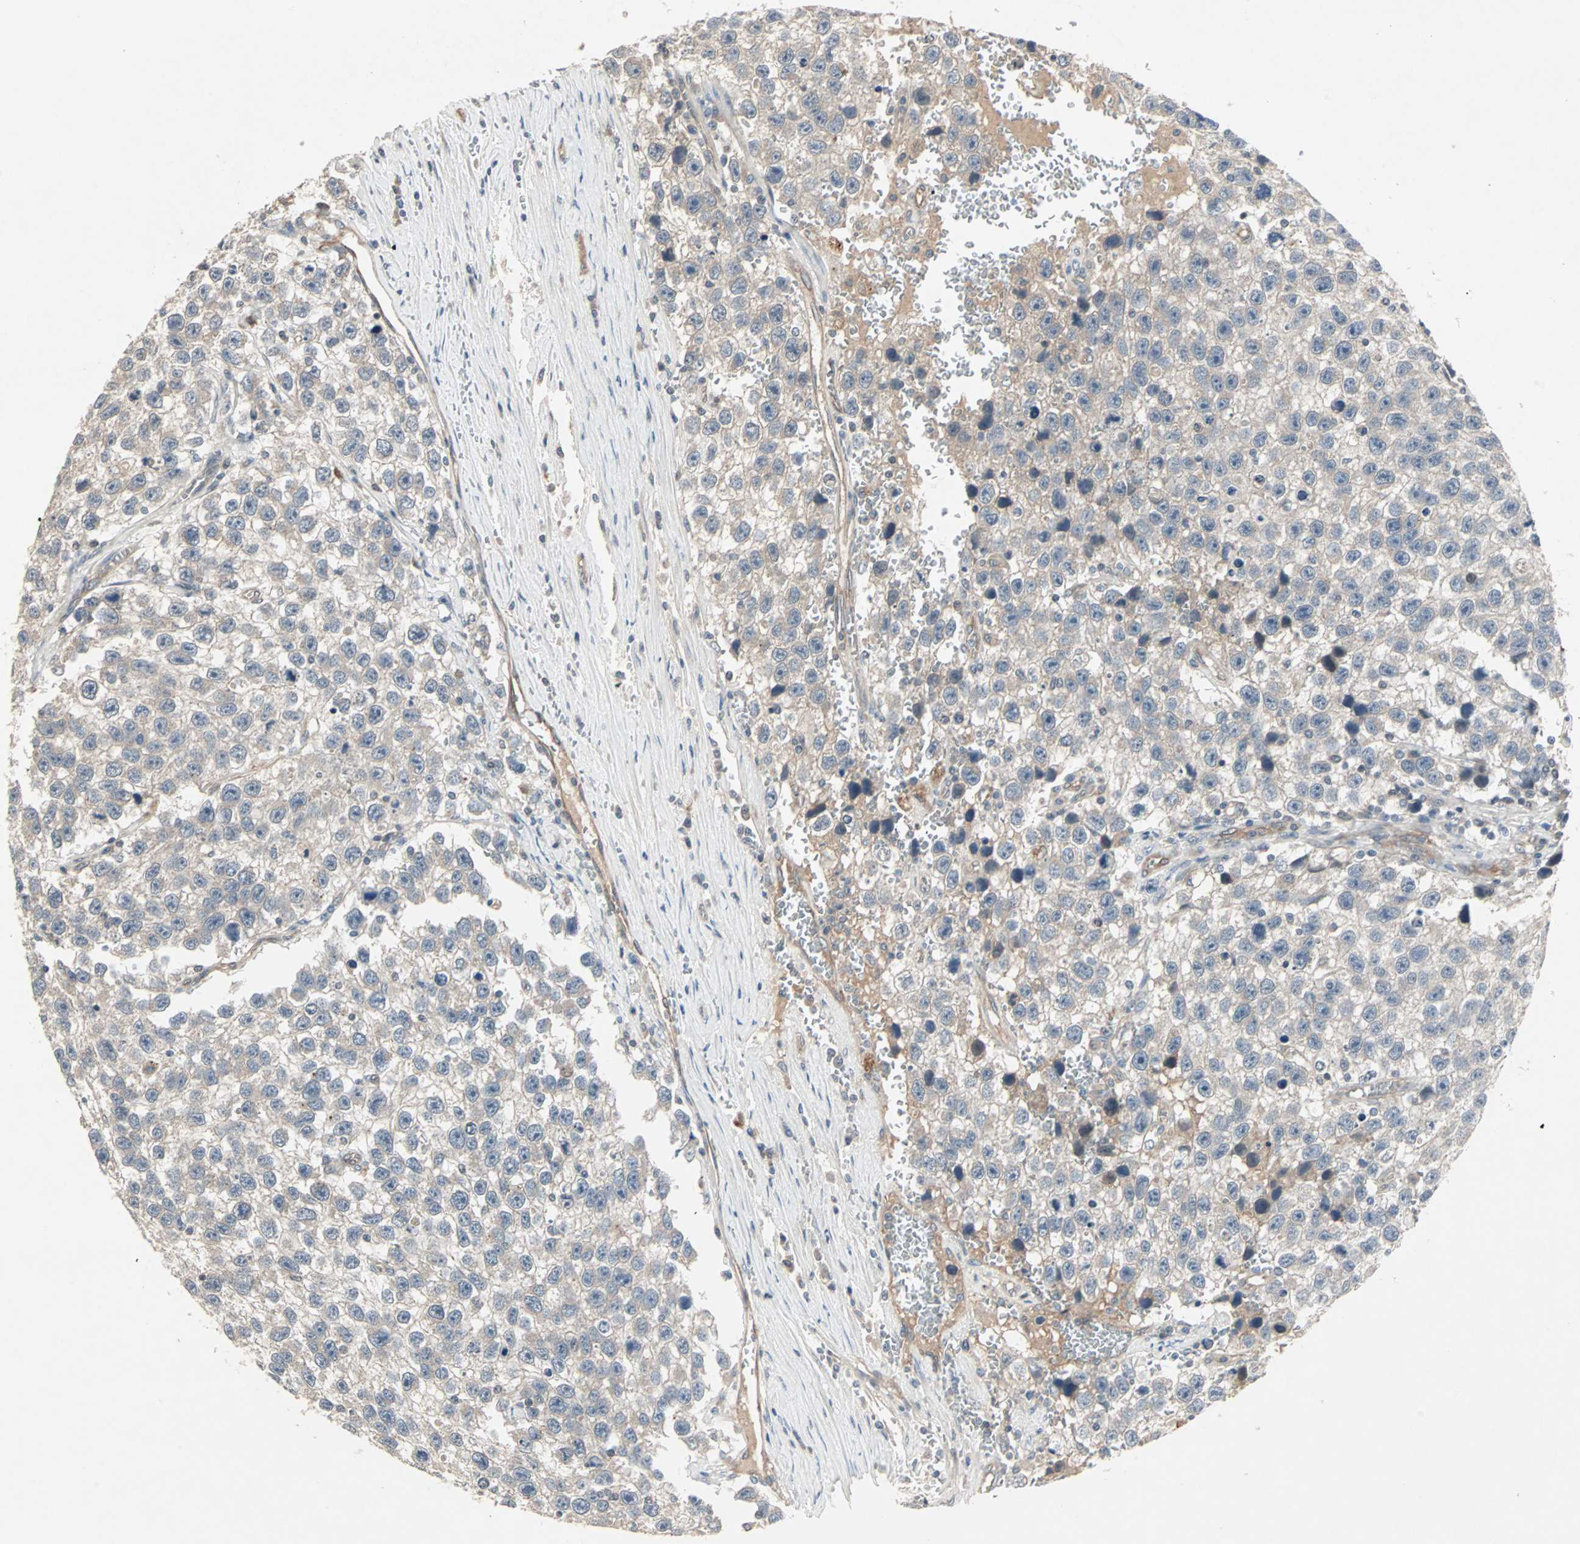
{"staining": {"intensity": "negative", "quantity": "none", "location": "none"}, "tissue": "testis cancer", "cell_type": "Tumor cells", "image_type": "cancer", "snomed": [{"axis": "morphology", "description": "Seminoma, NOS"}, {"axis": "topography", "description": "Testis"}], "caption": "This histopathology image is of testis cancer stained with immunohistochemistry to label a protein in brown with the nuclei are counter-stained blue. There is no positivity in tumor cells.", "gene": "JMJD7-PLA2G4B", "patient": {"sex": "male", "age": 33}}